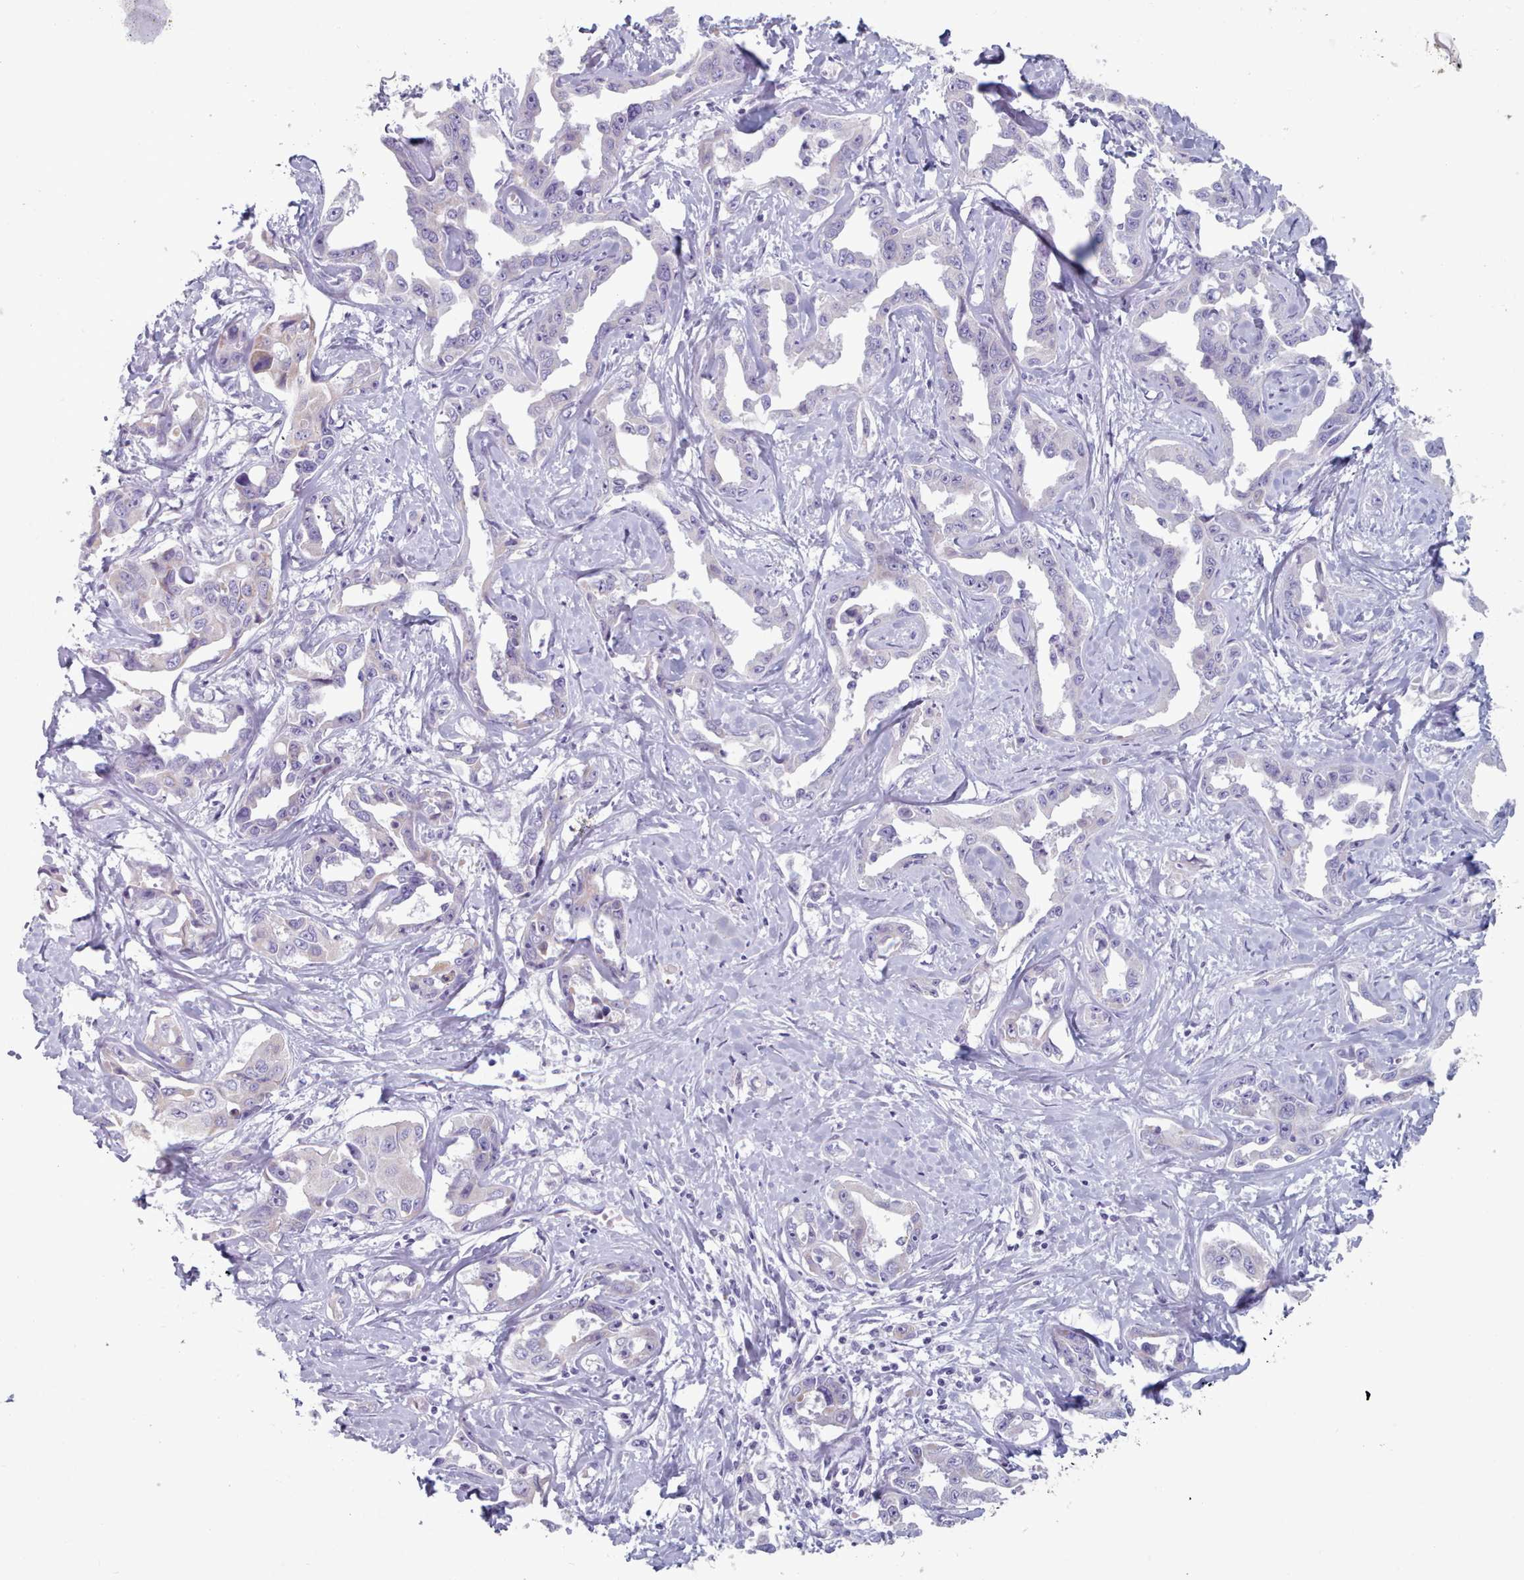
{"staining": {"intensity": "negative", "quantity": "none", "location": "none"}, "tissue": "liver cancer", "cell_type": "Tumor cells", "image_type": "cancer", "snomed": [{"axis": "morphology", "description": "Cholangiocarcinoma"}, {"axis": "topography", "description": "Liver"}], "caption": "Human liver cholangiocarcinoma stained for a protein using IHC exhibits no staining in tumor cells.", "gene": "HAO1", "patient": {"sex": "male", "age": 59}}